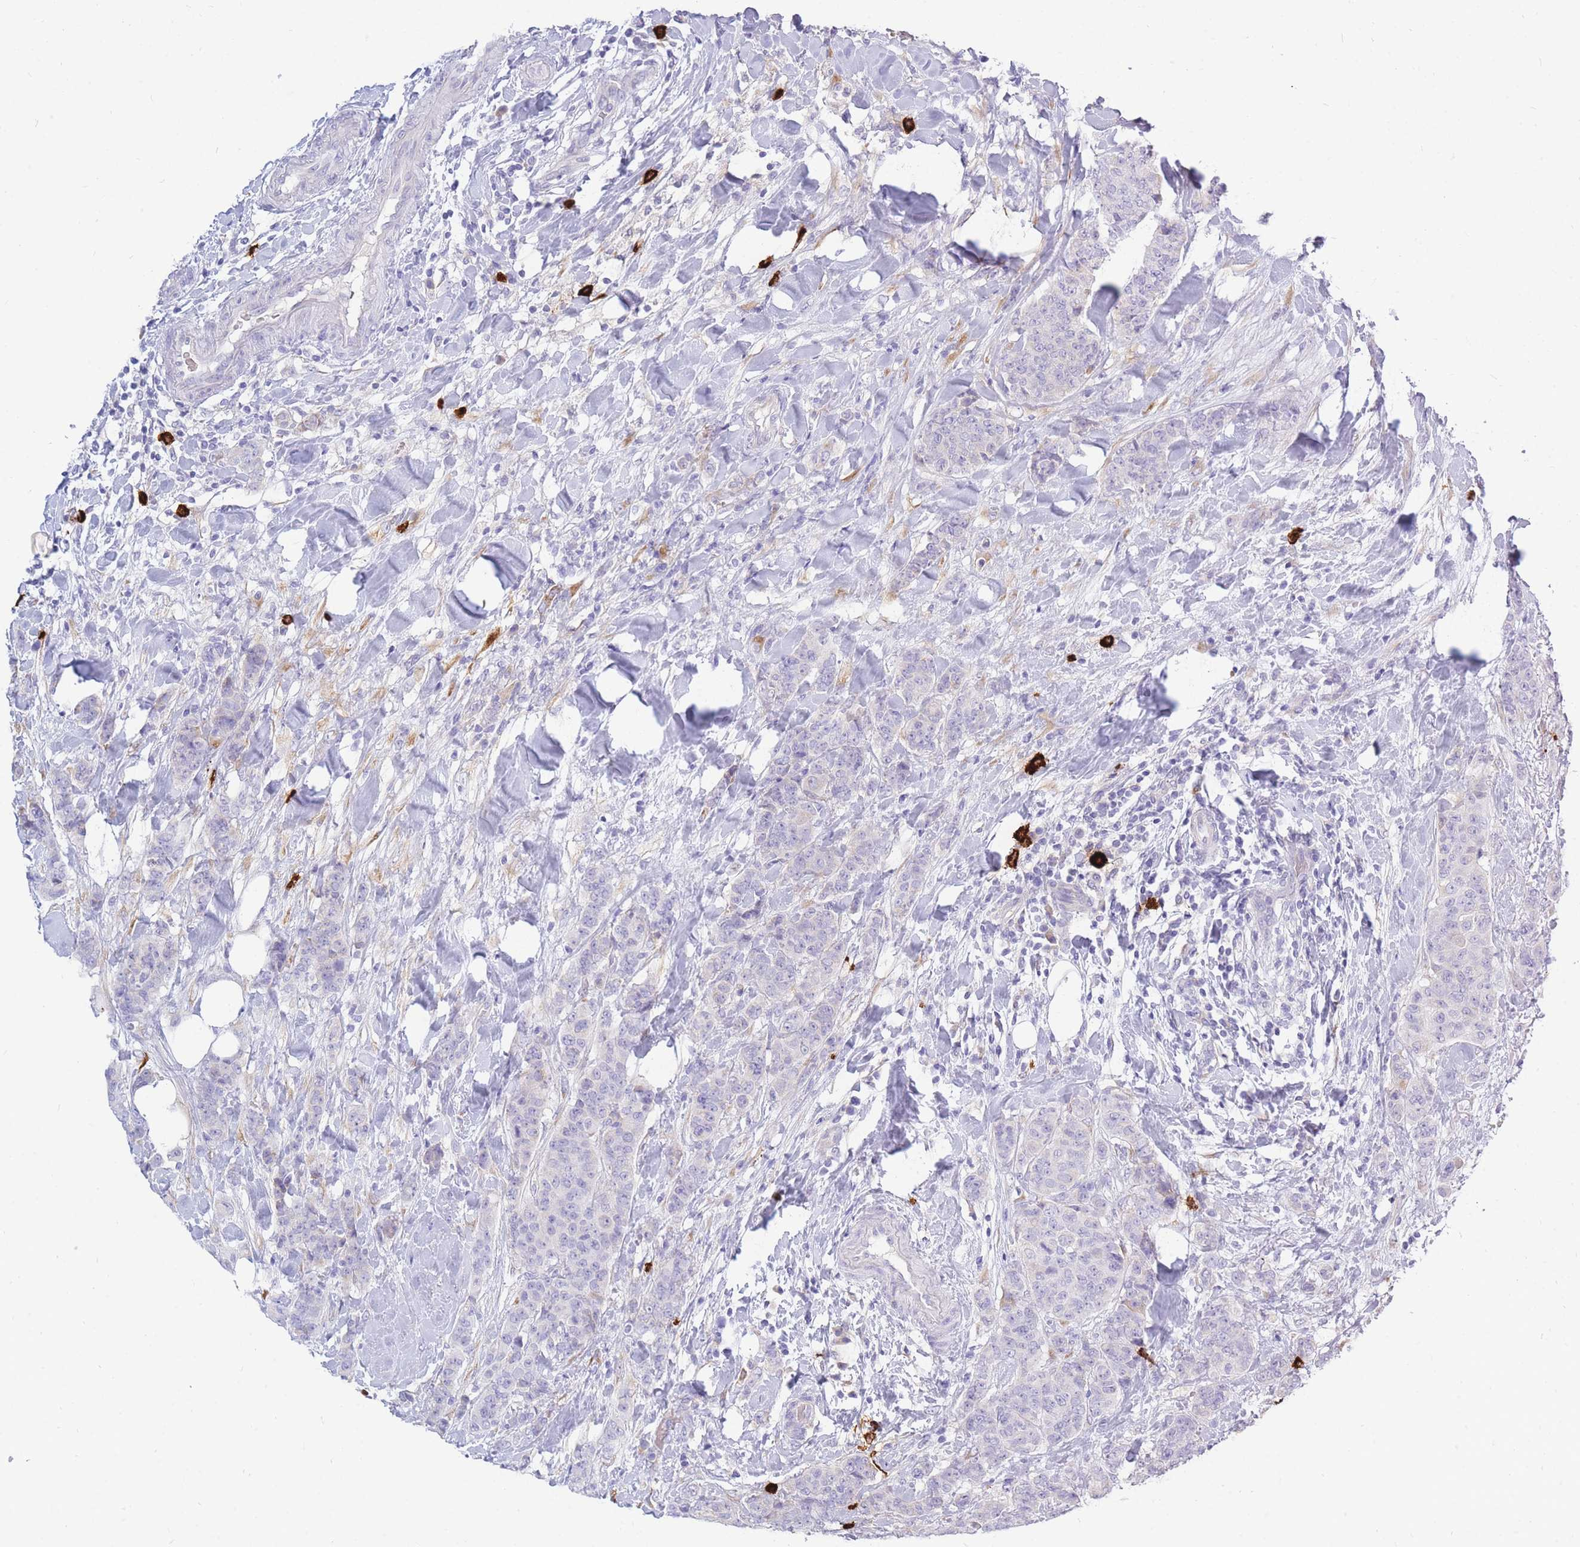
{"staining": {"intensity": "negative", "quantity": "none", "location": "none"}, "tissue": "breast cancer", "cell_type": "Tumor cells", "image_type": "cancer", "snomed": [{"axis": "morphology", "description": "Duct carcinoma"}, {"axis": "topography", "description": "Breast"}], "caption": "Immunohistochemistry (IHC) image of neoplastic tissue: breast cancer (infiltrating ductal carcinoma) stained with DAB exhibits no significant protein positivity in tumor cells.", "gene": "TPSD1", "patient": {"sex": "female", "age": 40}}